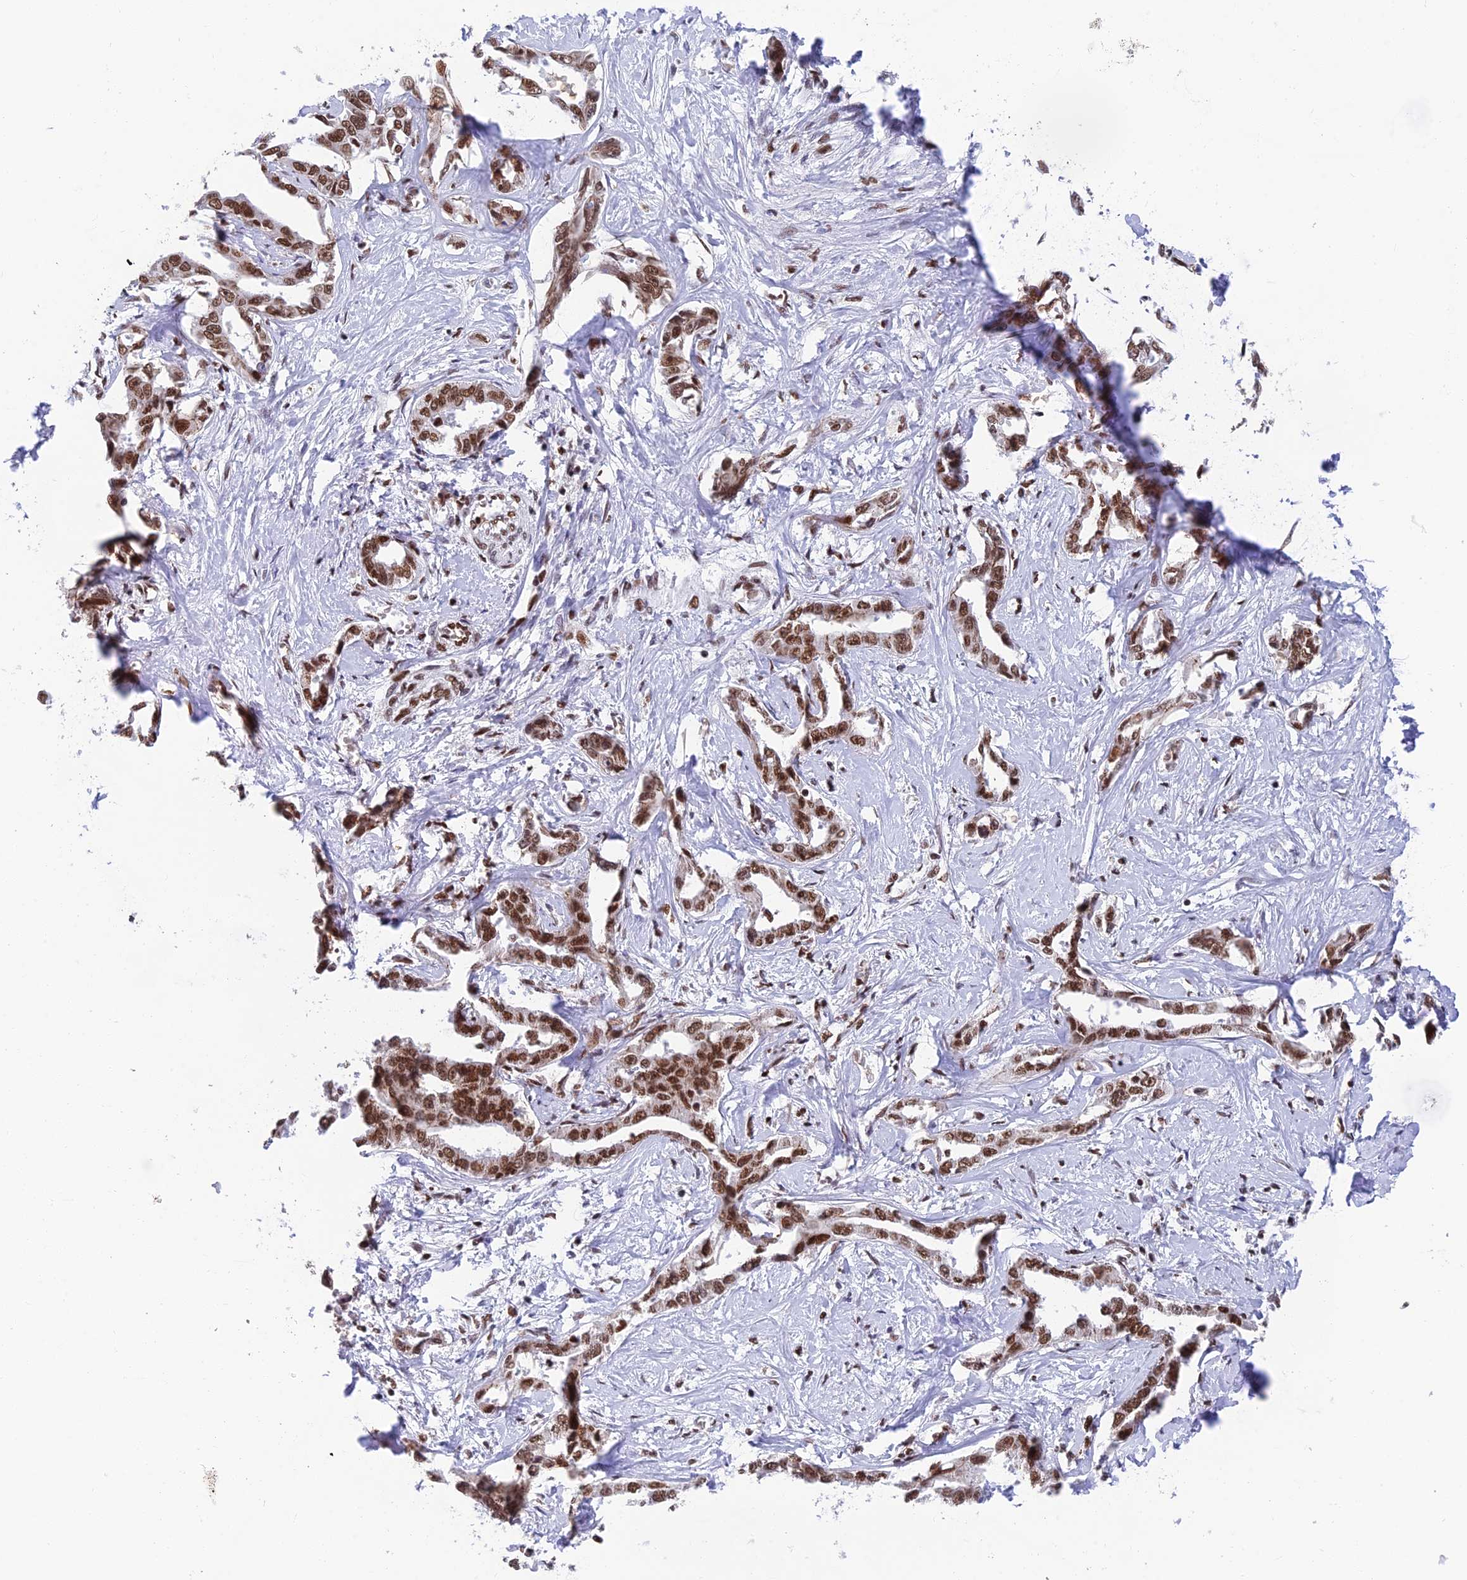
{"staining": {"intensity": "strong", "quantity": ">75%", "location": "nuclear"}, "tissue": "liver cancer", "cell_type": "Tumor cells", "image_type": "cancer", "snomed": [{"axis": "morphology", "description": "Cholangiocarcinoma"}, {"axis": "topography", "description": "Liver"}], "caption": "Immunohistochemical staining of cholangiocarcinoma (liver) reveals high levels of strong nuclear protein positivity in approximately >75% of tumor cells.", "gene": "EEF1AKMT3", "patient": {"sex": "male", "age": 59}}